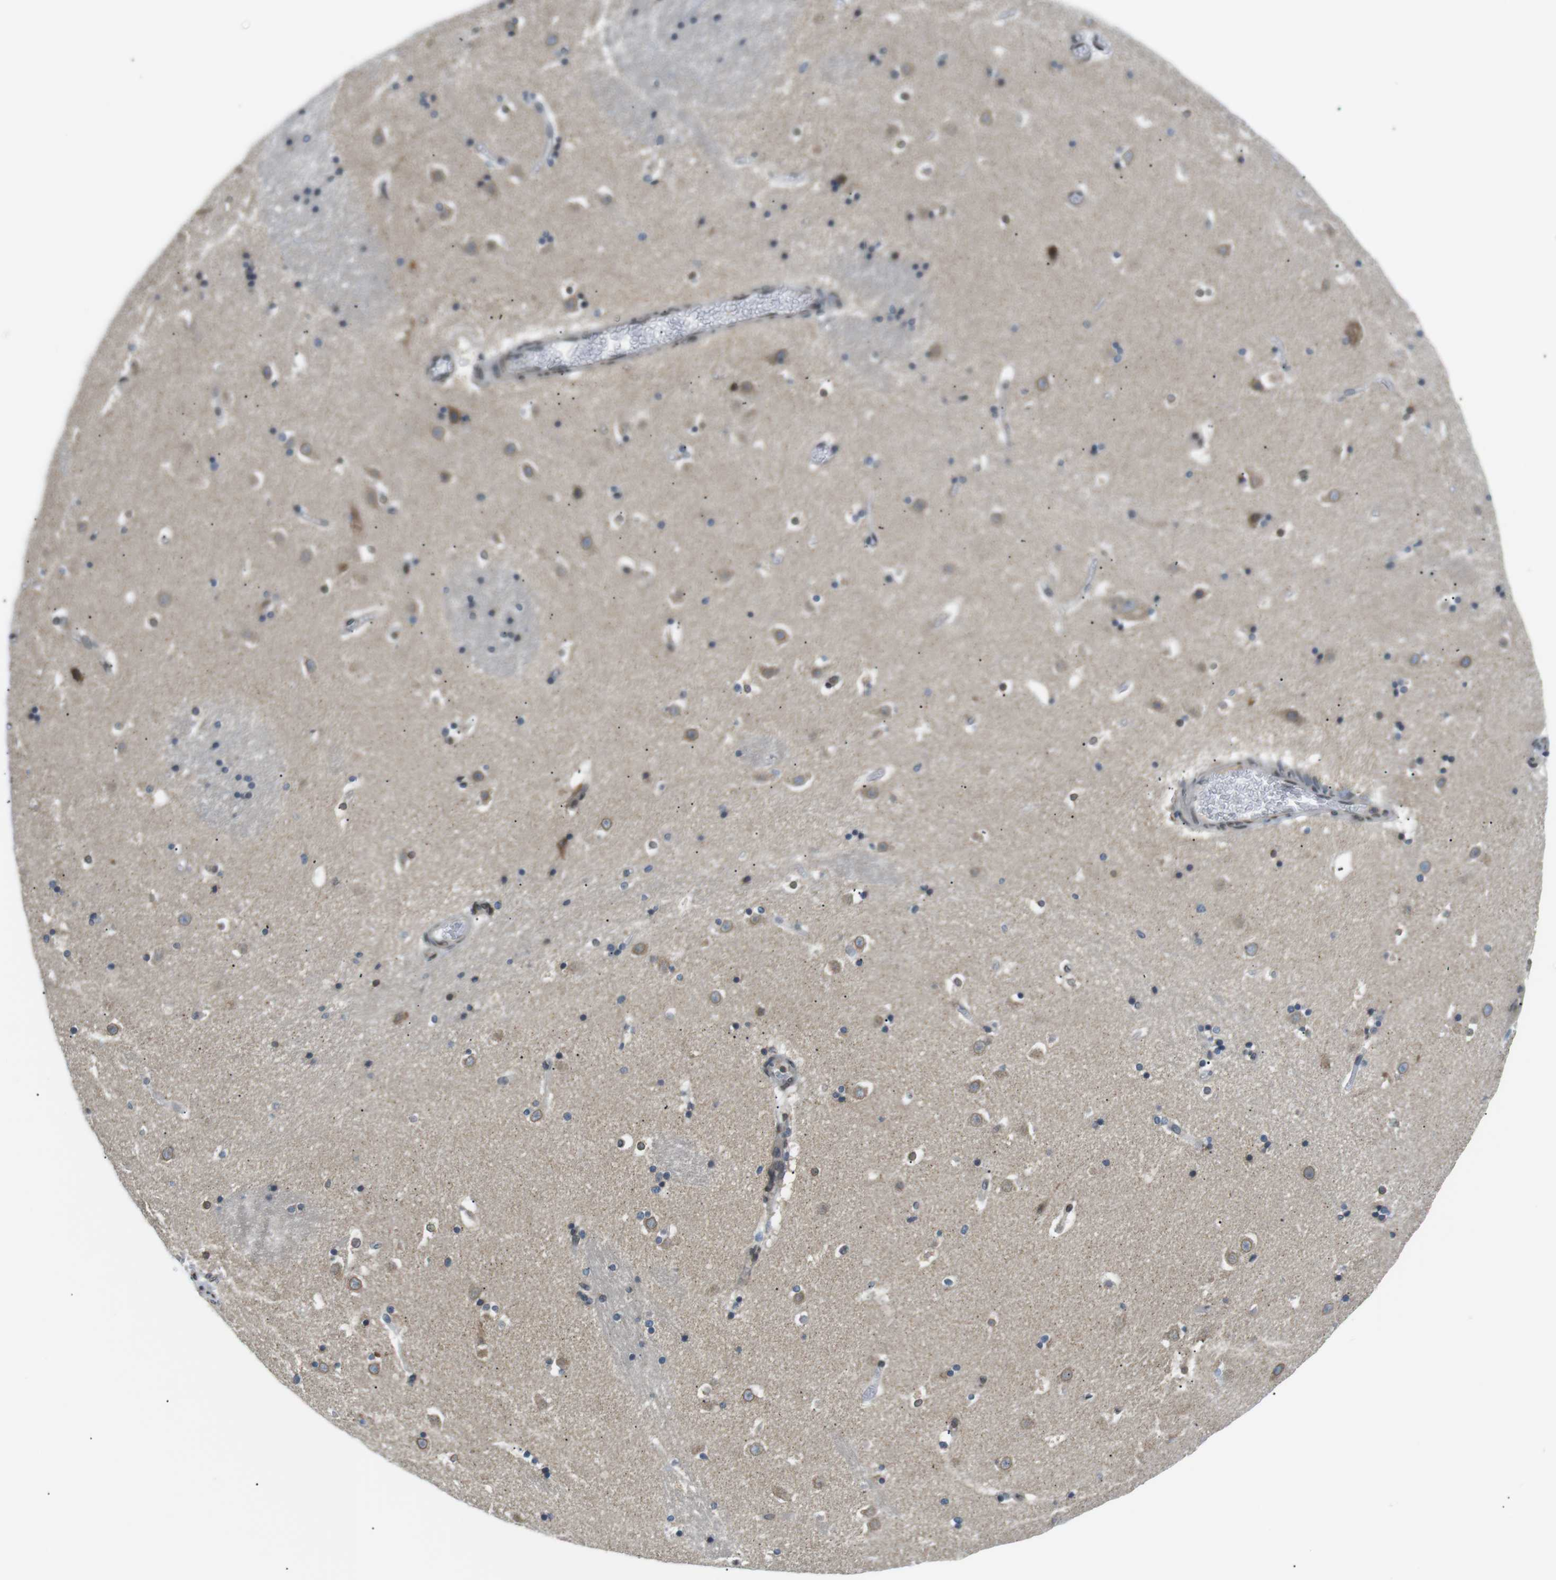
{"staining": {"intensity": "weak", "quantity": "<25%", "location": "cytoplasmic/membranous,nuclear"}, "tissue": "caudate", "cell_type": "Glial cells", "image_type": "normal", "snomed": [{"axis": "morphology", "description": "Normal tissue, NOS"}, {"axis": "topography", "description": "Lateral ventricle wall"}], "caption": "Immunohistochemistry (IHC) of benign caudate reveals no staining in glial cells.", "gene": "TMX4", "patient": {"sex": "male", "age": 45}}